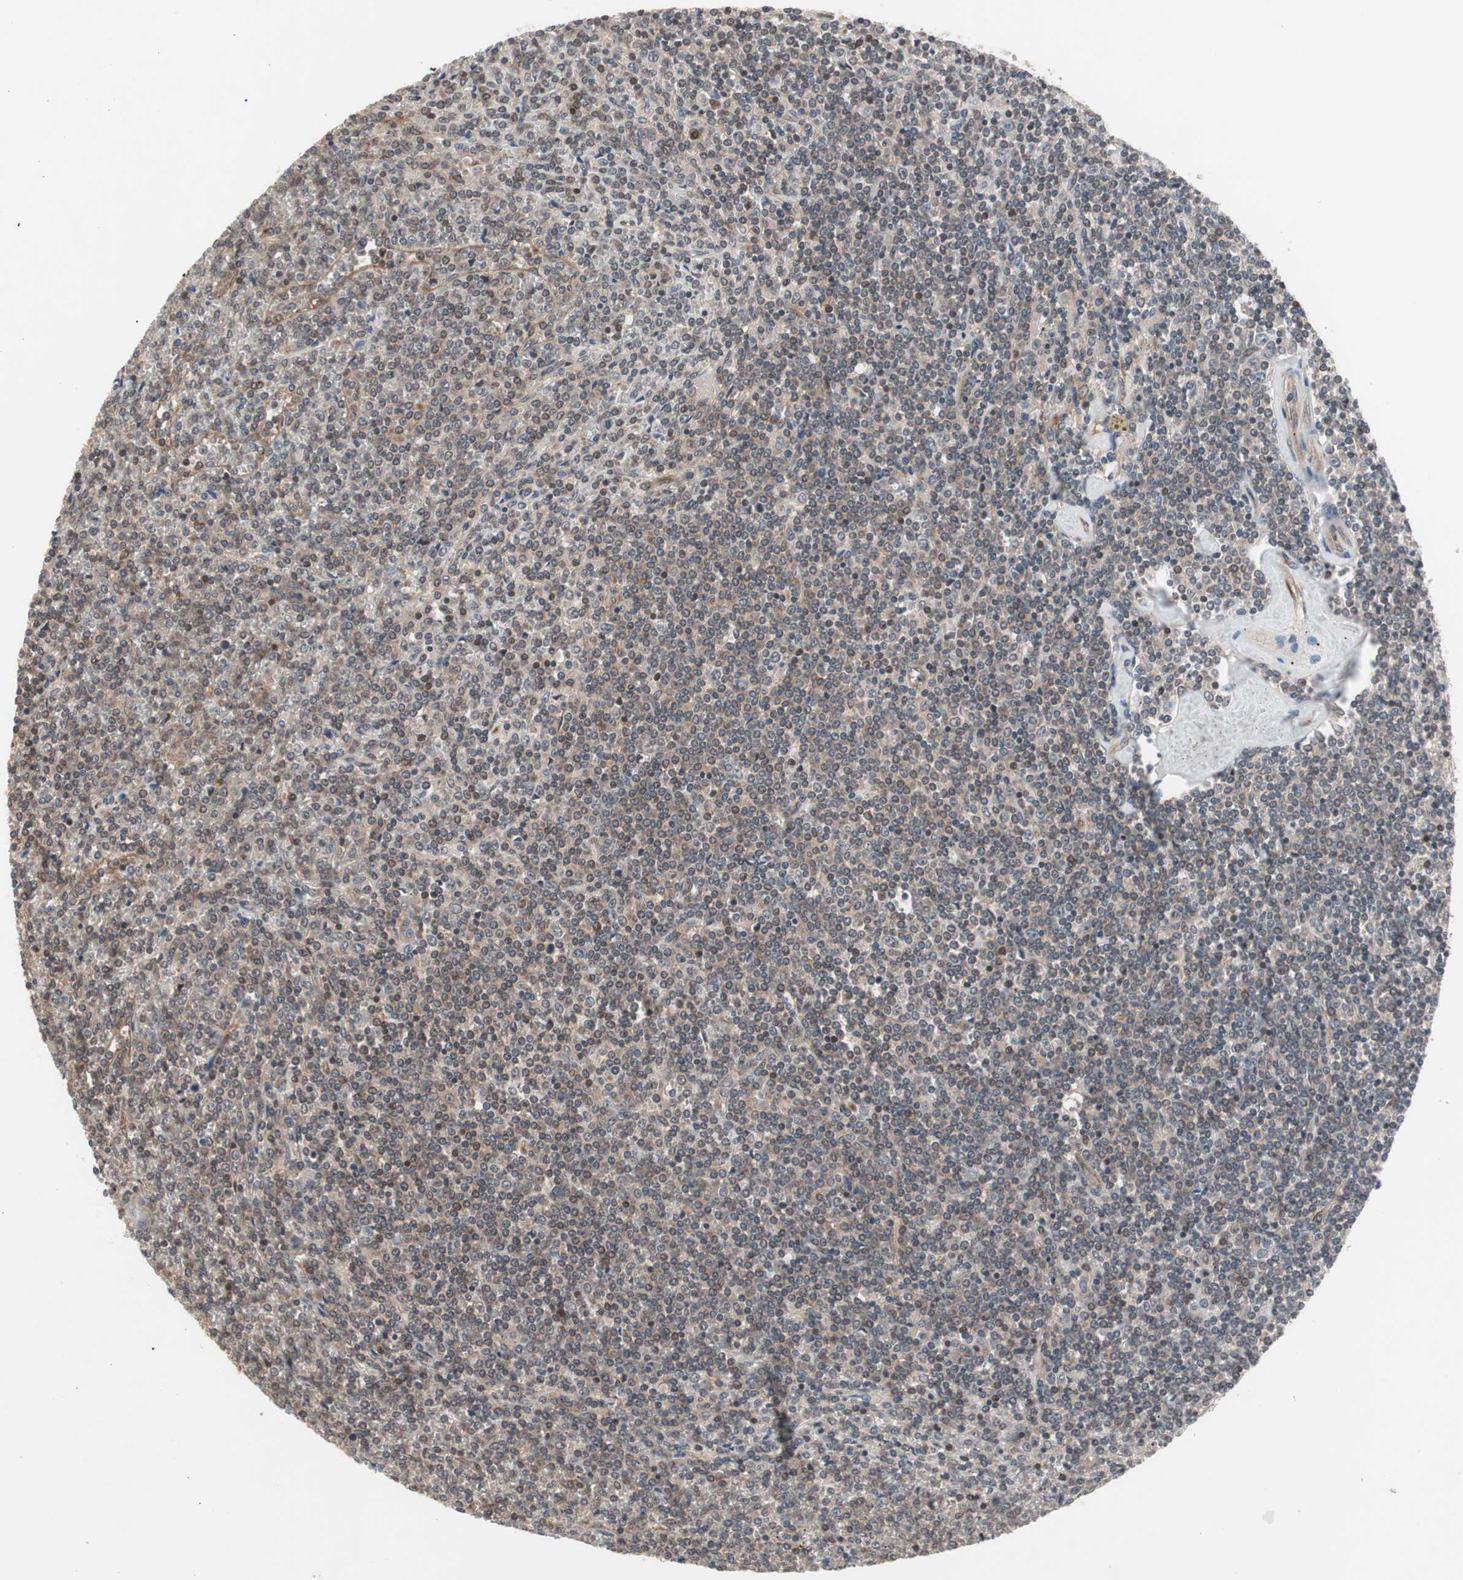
{"staining": {"intensity": "weak", "quantity": "<25%", "location": "cytoplasmic/membranous,nuclear"}, "tissue": "lymphoma", "cell_type": "Tumor cells", "image_type": "cancer", "snomed": [{"axis": "morphology", "description": "Malignant lymphoma, non-Hodgkin's type, Low grade"}, {"axis": "topography", "description": "Spleen"}], "caption": "DAB (3,3'-diaminobenzidine) immunohistochemical staining of lymphoma shows no significant positivity in tumor cells.", "gene": "IRS1", "patient": {"sex": "female", "age": 19}}